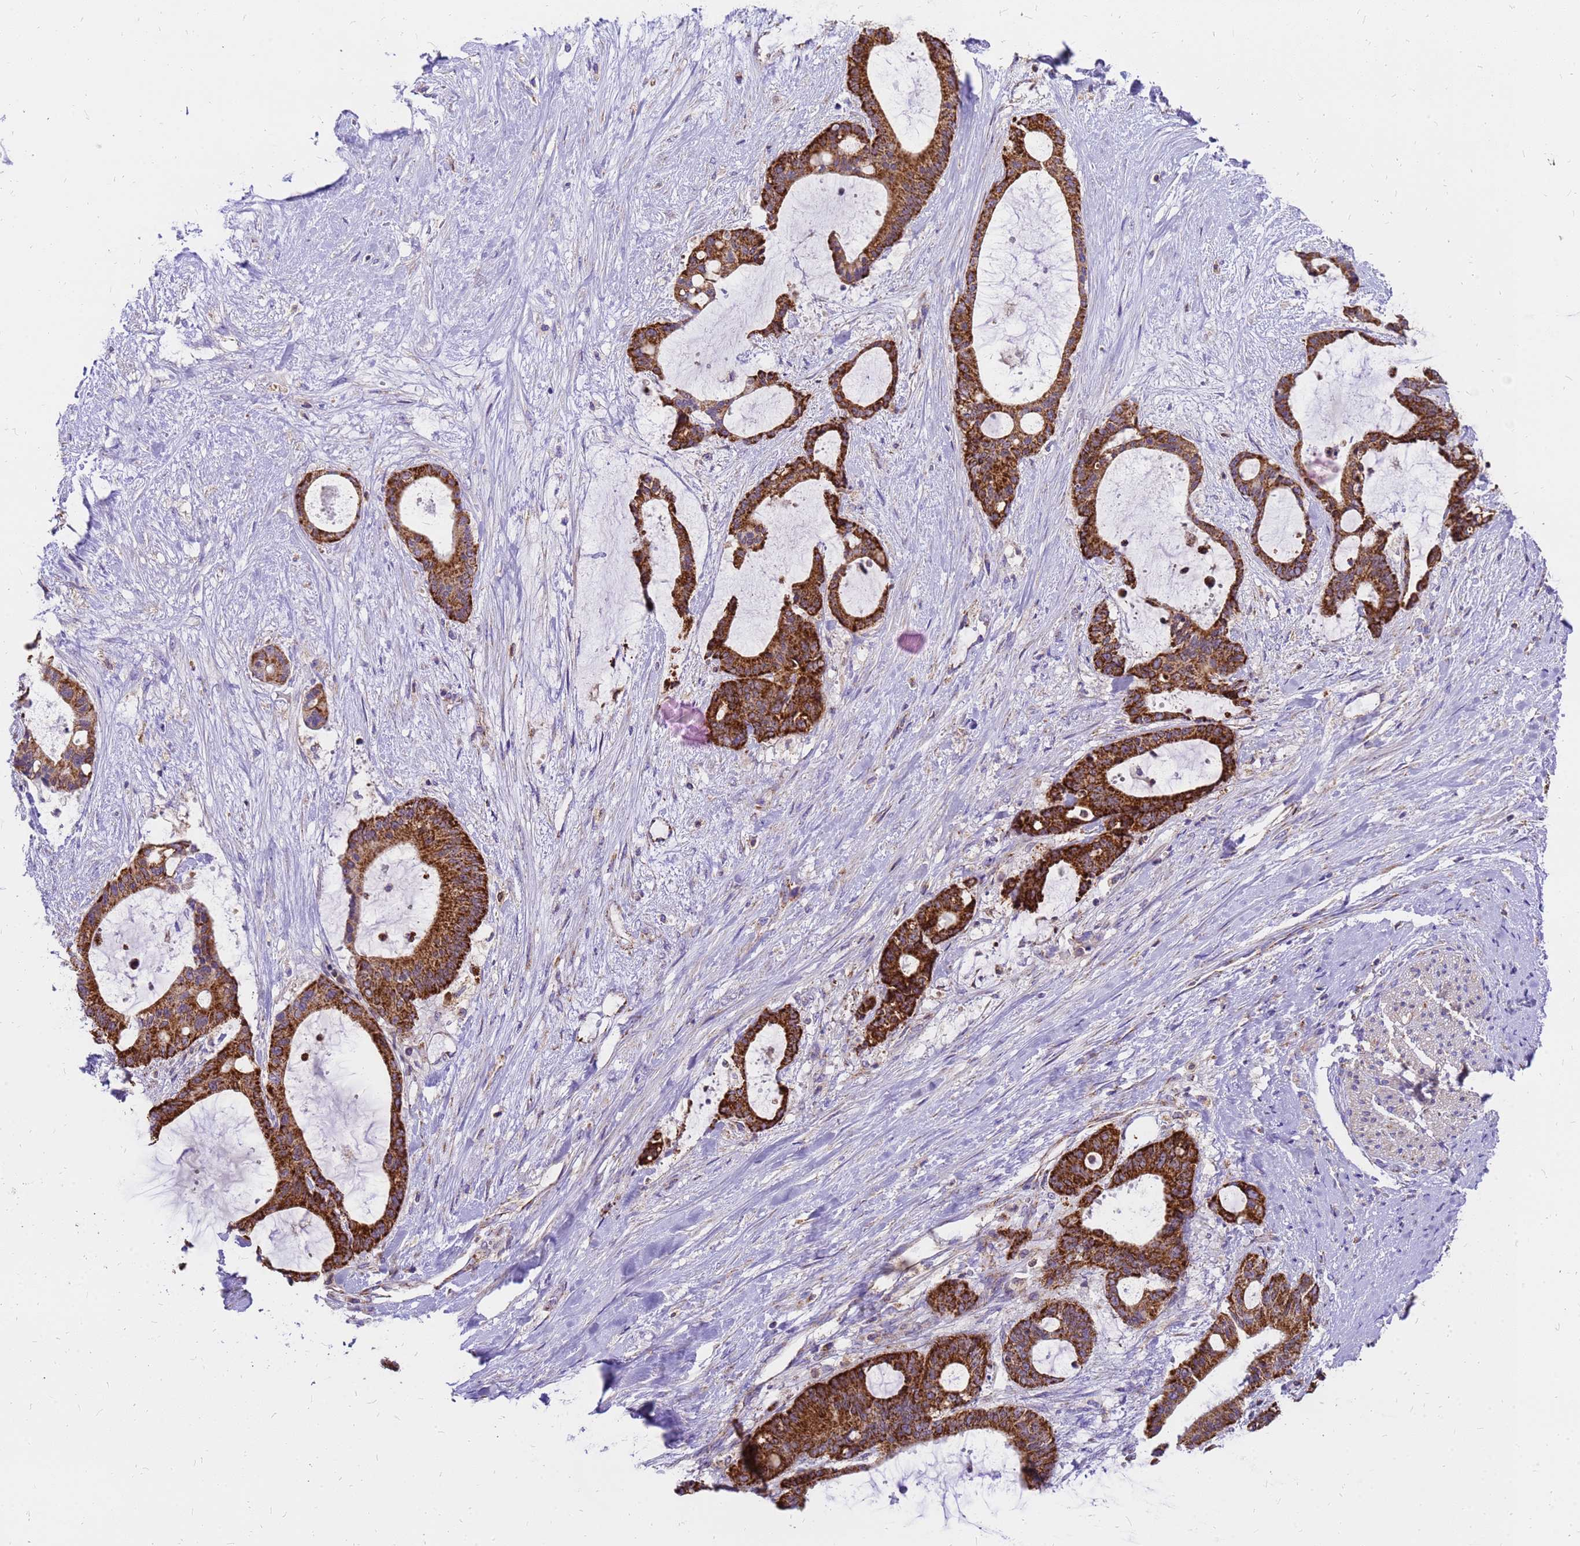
{"staining": {"intensity": "strong", "quantity": ">75%", "location": "cytoplasmic/membranous"}, "tissue": "liver cancer", "cell_type": "Tumor cells", "image_type": "cancer", "snomed": [{"axis": "morphology", "description": "Normal tissue, NOS"}, {"axis": "morphology", "description": "Cholangiocarcinoma"}, {"axis": "topography", "description": "Liver"}, {"axis": "topography", "description": "Peripheral nerve tissue"}], "caption": "This is an image of immunohistochemistry (IHC) staining of liver cancer, which shows strong positivity in the cytoplasmic/membranous of tumor cells.", "gene": "MRPS26", "patient": {"sex": "female", "age": 73}}